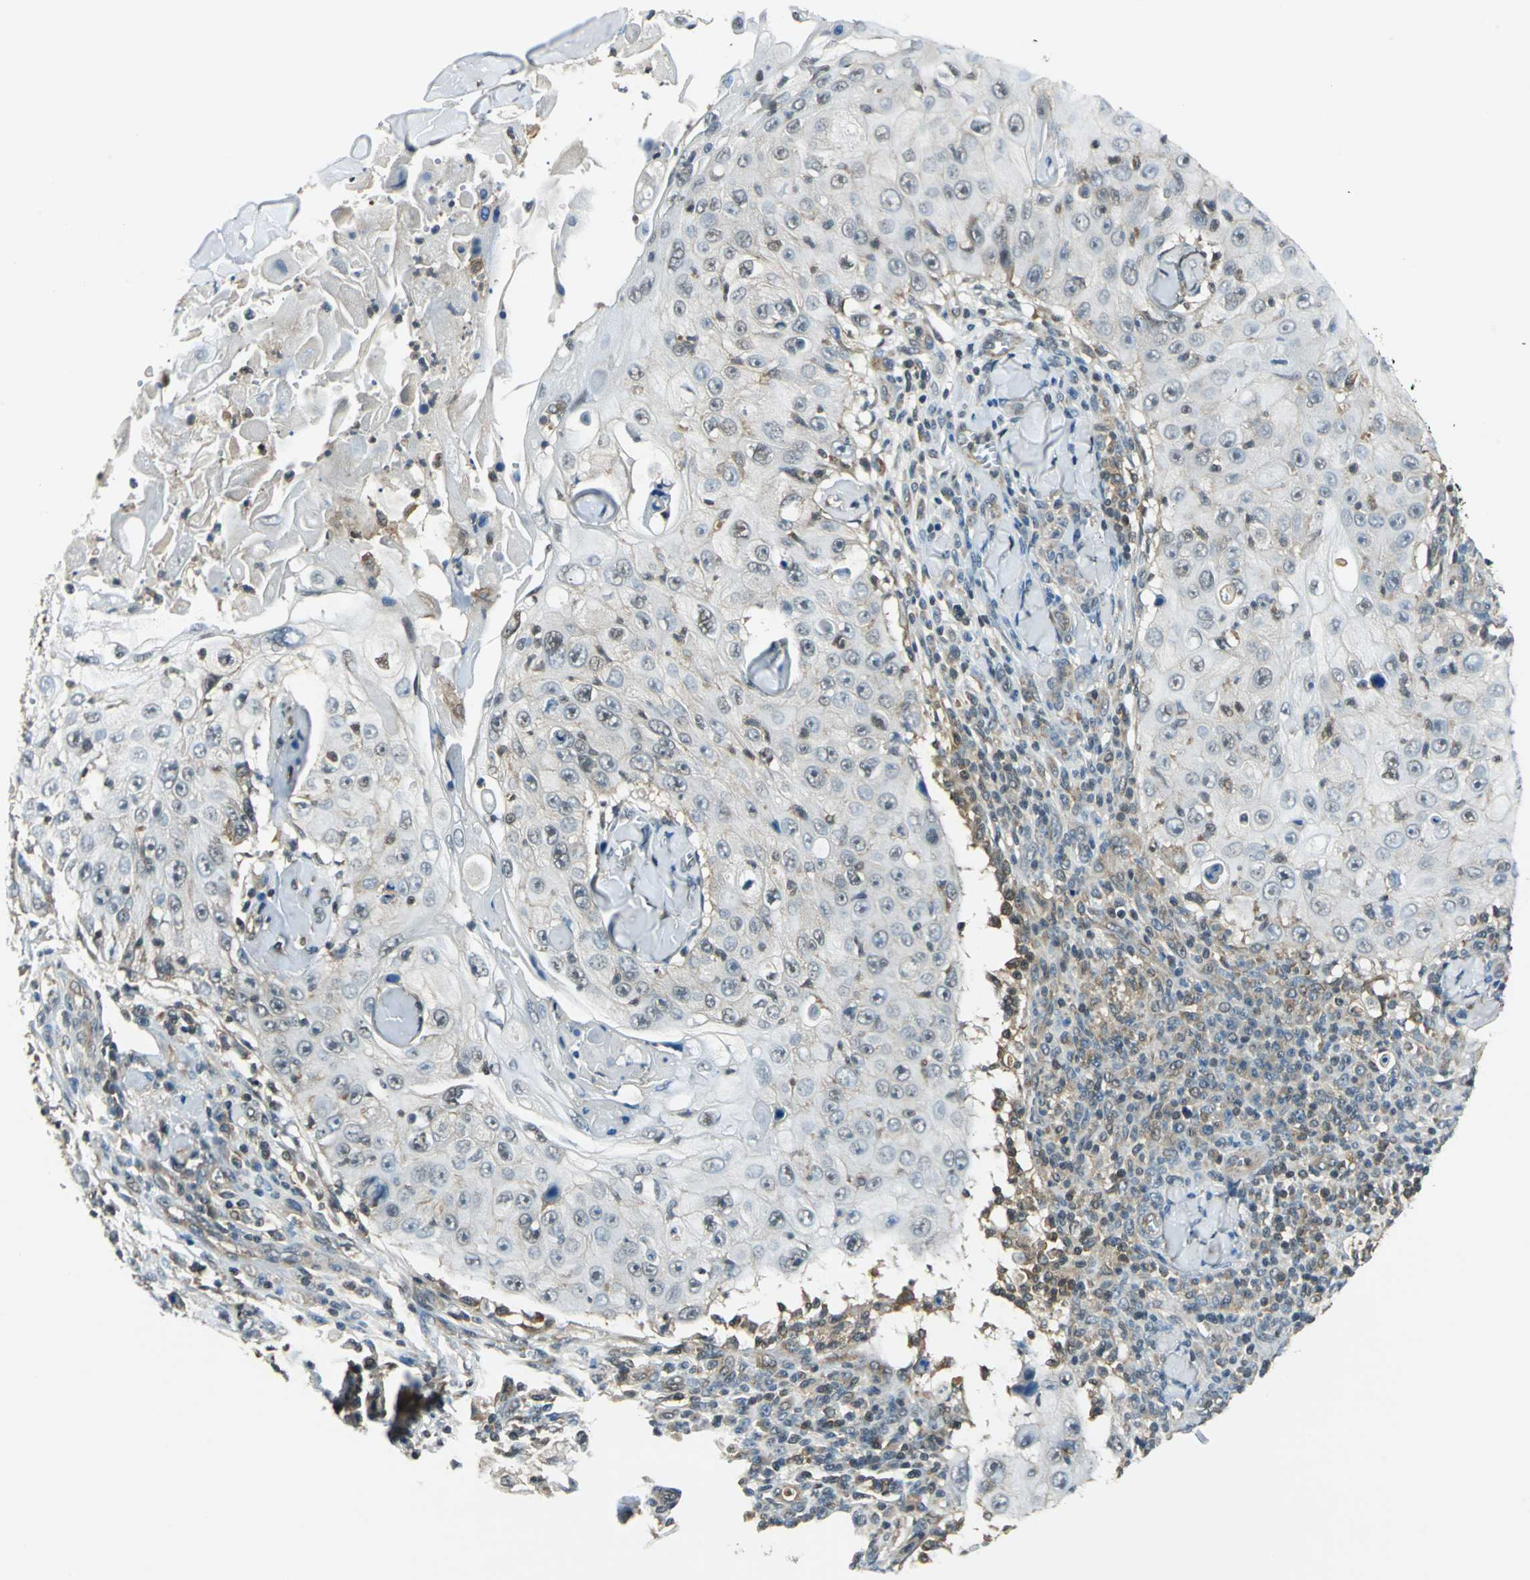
{"staining": {"intensity": "weak", "quantity": "<25%", "location": "cytoplasmic/membranous,nuclear"}, "tissue": "skin cancer", "cell_type": "Tumor cells", "image_type": "cancer", "snomed": [{"axis": "morphology", "description": "Squamous cell carcinoma, NOS"}, {"axis": "topography", "description": "Skin"}], "caption": "Immunohistochemical staining of human skin cancer displays no significant expression in tumor cells.", "gene": "ARPC3", "patient": {"sex": "male", "age": 86}}